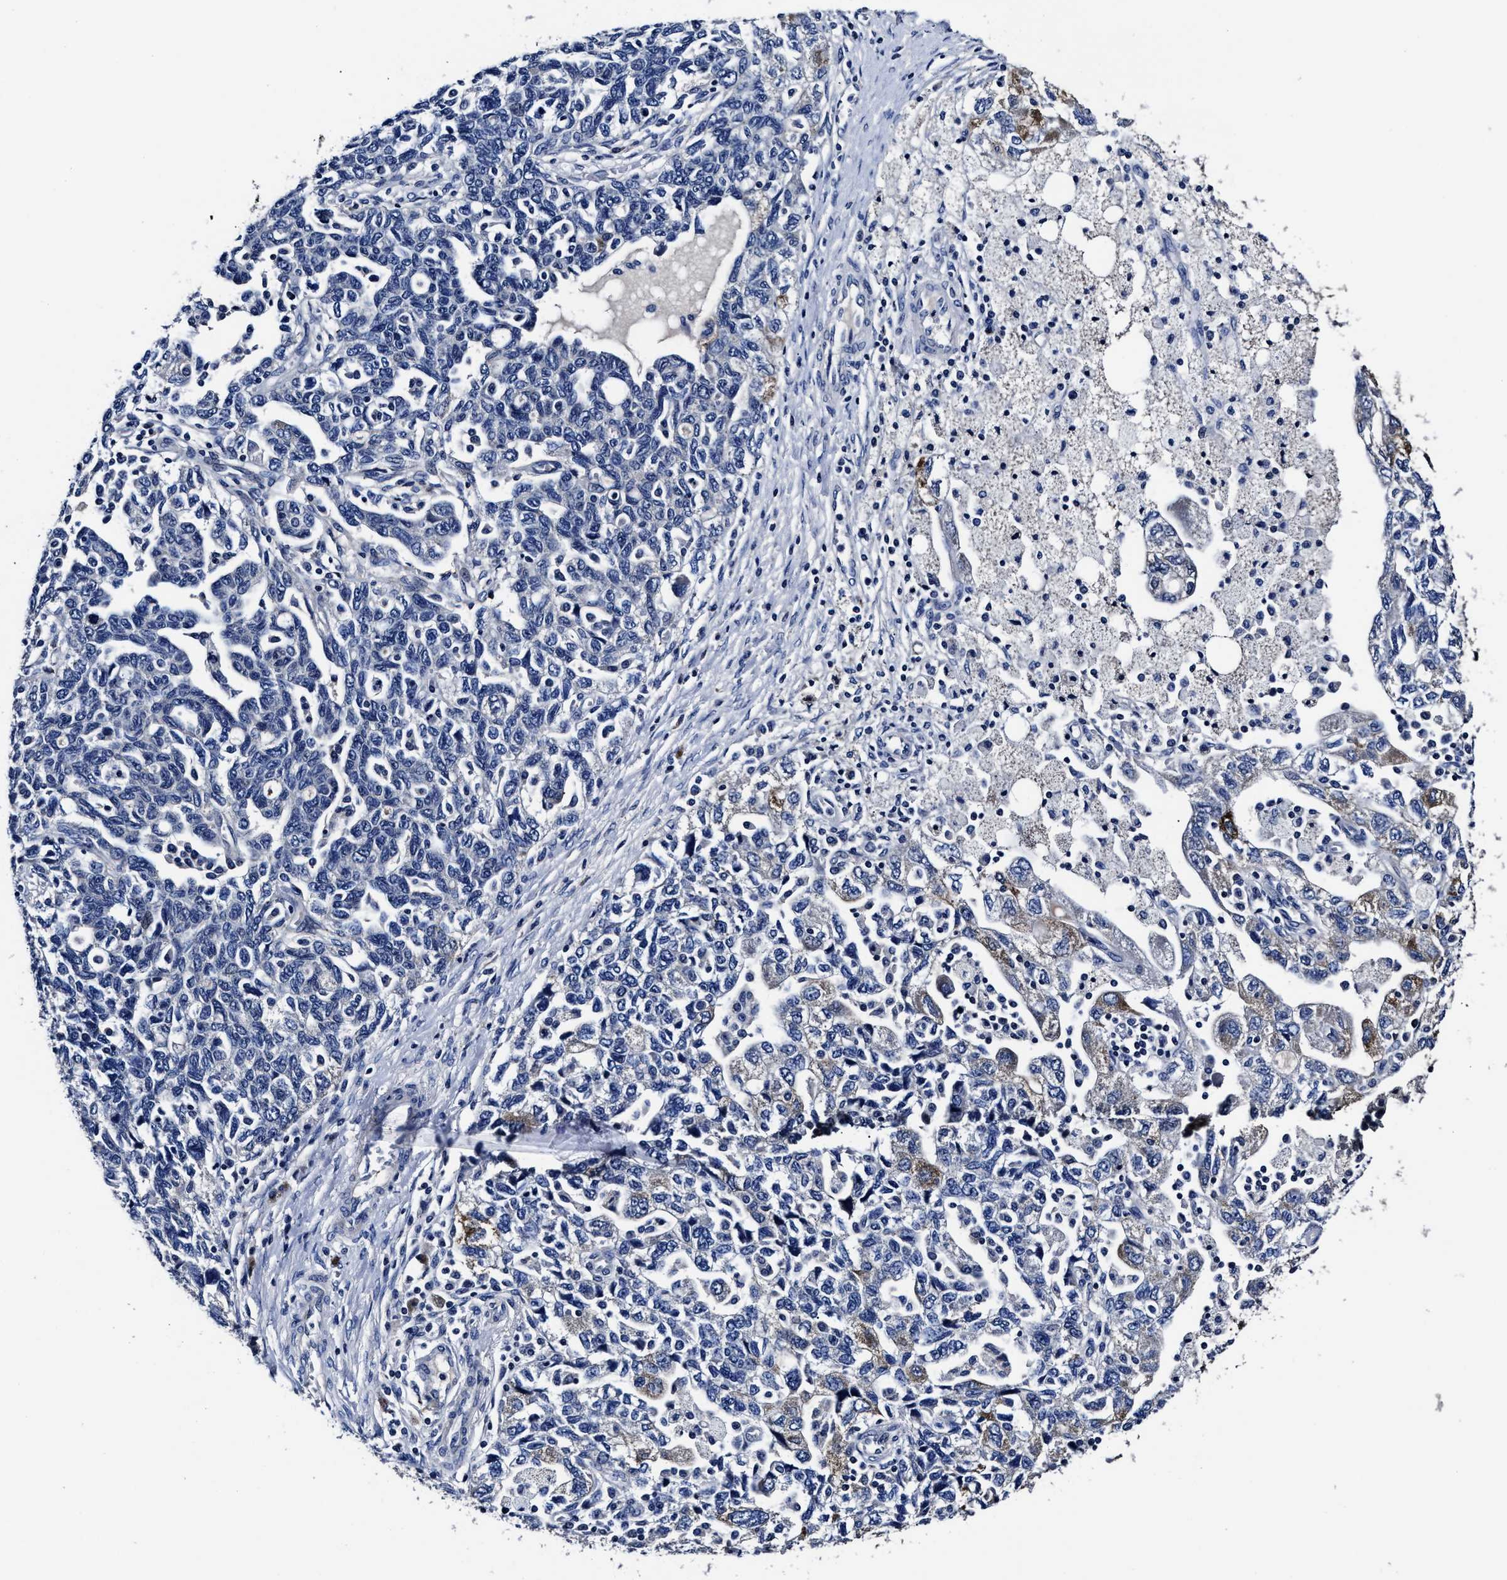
{"staining": {"intensity": "moderate", "quantity": "<25%", "location": "cytoplasmic/membranous"}, "tissue": "ovarian cancer", "cell_type": "Tumor cells", "image_type": "cancer", "snomed": [{"axis": "morphology", "description": "Carcinoma, NOS"}, {"axis": "morphology", "description": "Cystadenocarcinoma, serous, NOS"}, {"axis": "topography", "description": "Ovary"}], "caption": "Brown immunohistochemical staining in human serous cystadenocarcinoma (ovarian) displays moderate cytoplasmic/membranous staining in approximately <25% of tumor cells. The staining is performed using DAB (3,3'-diaminobenzidine) brown chromogen to label protein expression. The nuclei are counter-stained blue using hematoxylin.", "gene": "OLFML2A", "patient": {"sex": "female", "age": 69}}